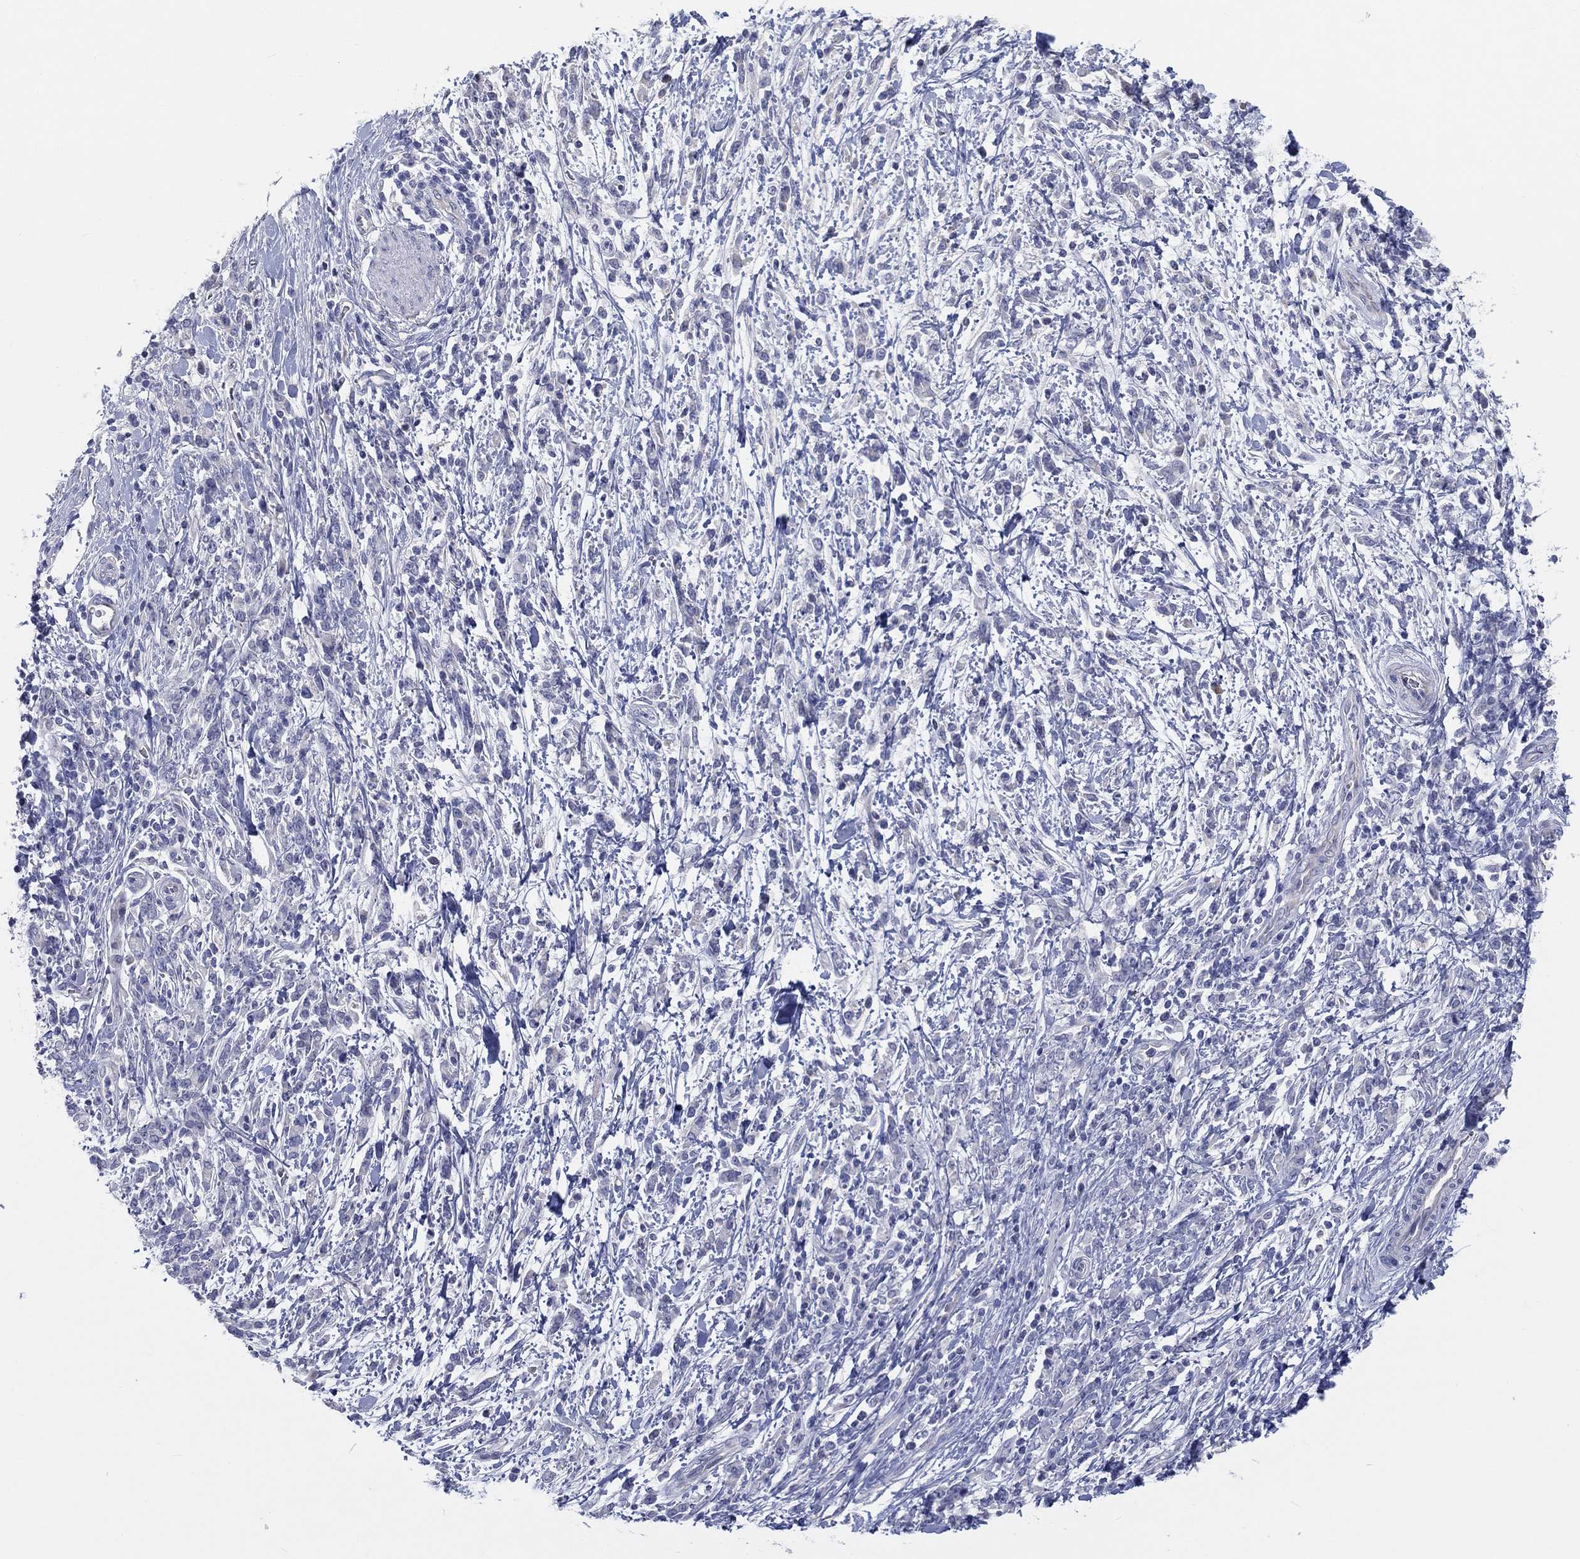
{"staining": {"intensity": "negative", "quantity": "none", "location": "none"}, "tissue": "stomach cancer", "cell_type": "Tumor cells", "image_type": "cancer", "snomed": [{"axis": "morphology", "description": "Adenocarcinoma, NOS"}, {"axis": "topography", "description": "Stomach"}], "caption": "High power microscopy photomicrograph of an immunohistochemistry photomicrograph of adenocarcinoma (stomach), revealing no significant expression in tumor cells.", "gene": "LRRC4C", "patient": {"sex": "female", "age": 57}}